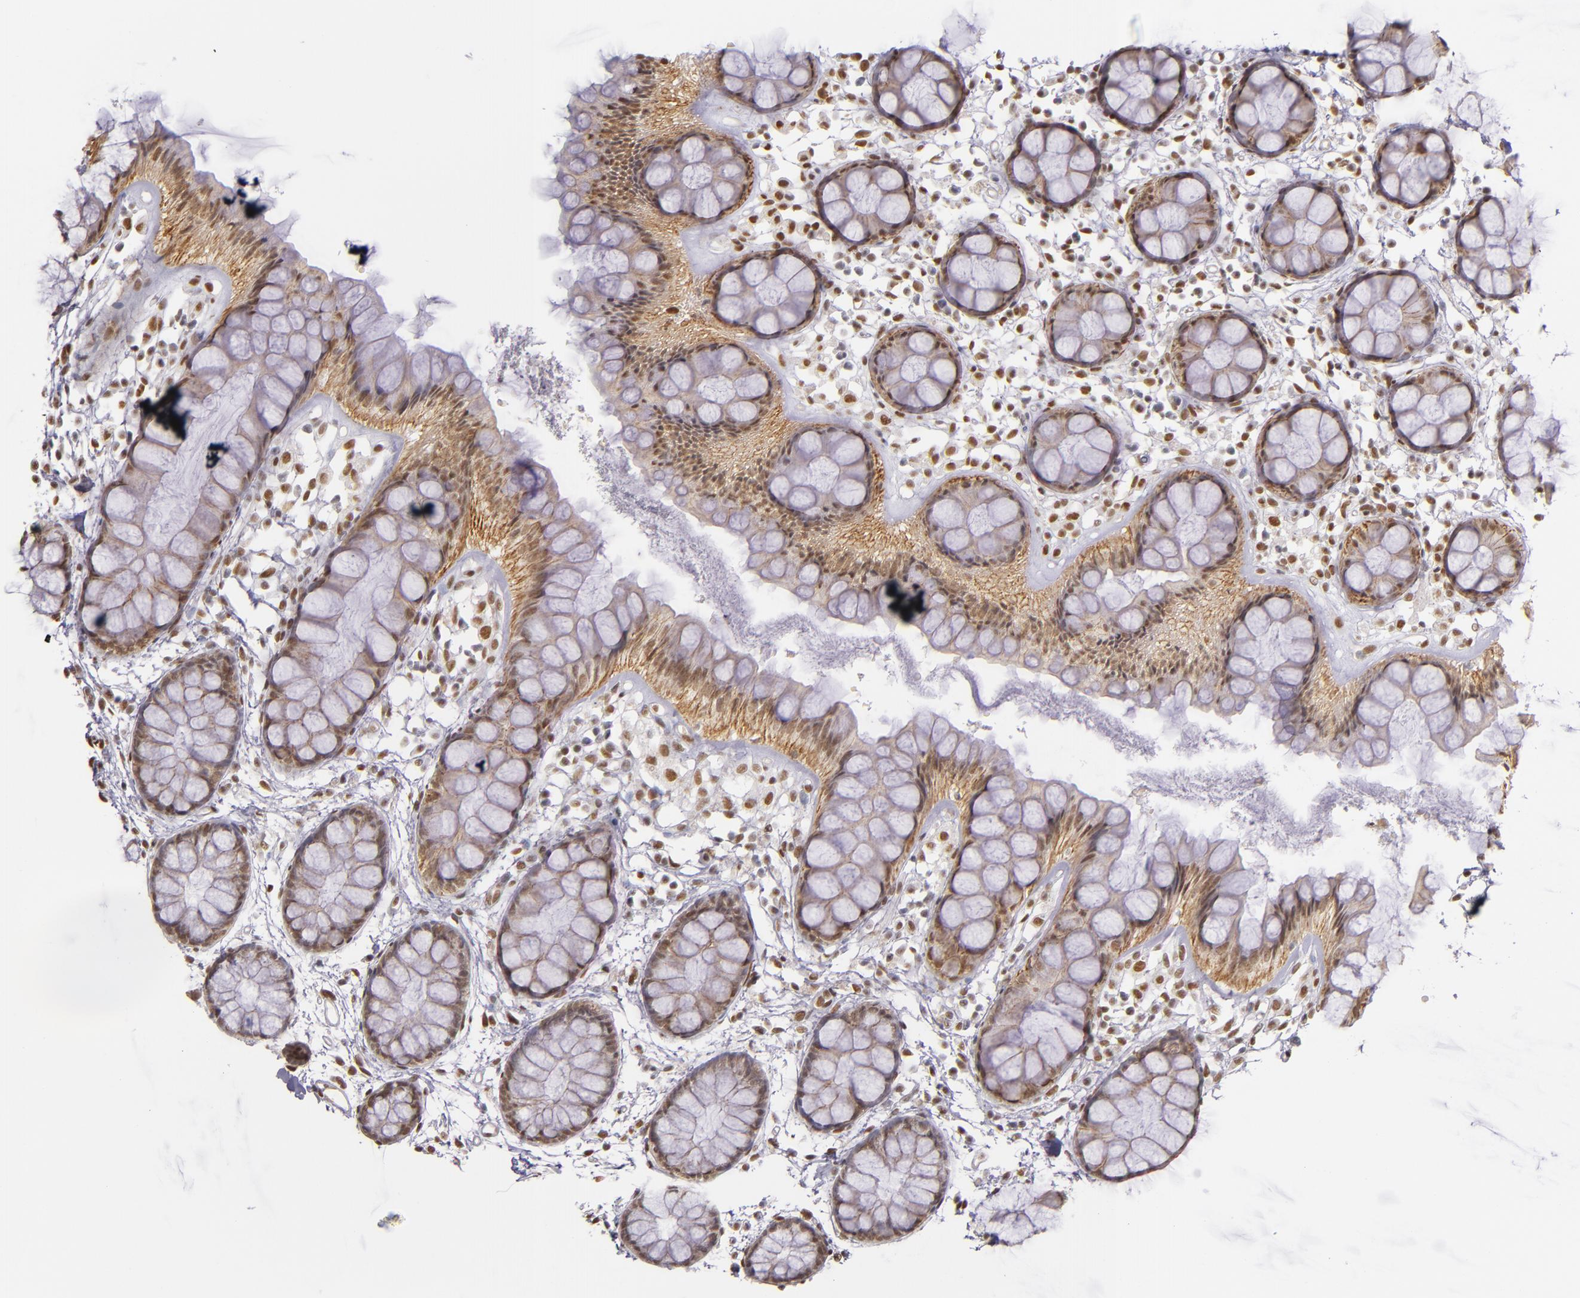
{"staining": {"intensity": "moderate", "quantity": ">75%", "location": "cytoplasmic/membranous,nuclear"}, "tissue": "rectum", "cell_type": "Glandular cells", "image_type": "normal", "snomed": [{"axis": "morphology", "description": "Normal tissue, NOS"}, {"axis": "topography", "description": "Rectum"}], "caption": "Approximately >75% of glandular cells in unremarkable human rectum demonstrate moderate cytoplasmic/membranous,nuclear protein expression as visualized by brown immunohistochemical staining.", "gene": "NCOR2", "patient": {"sex": "female", "age": 66}}